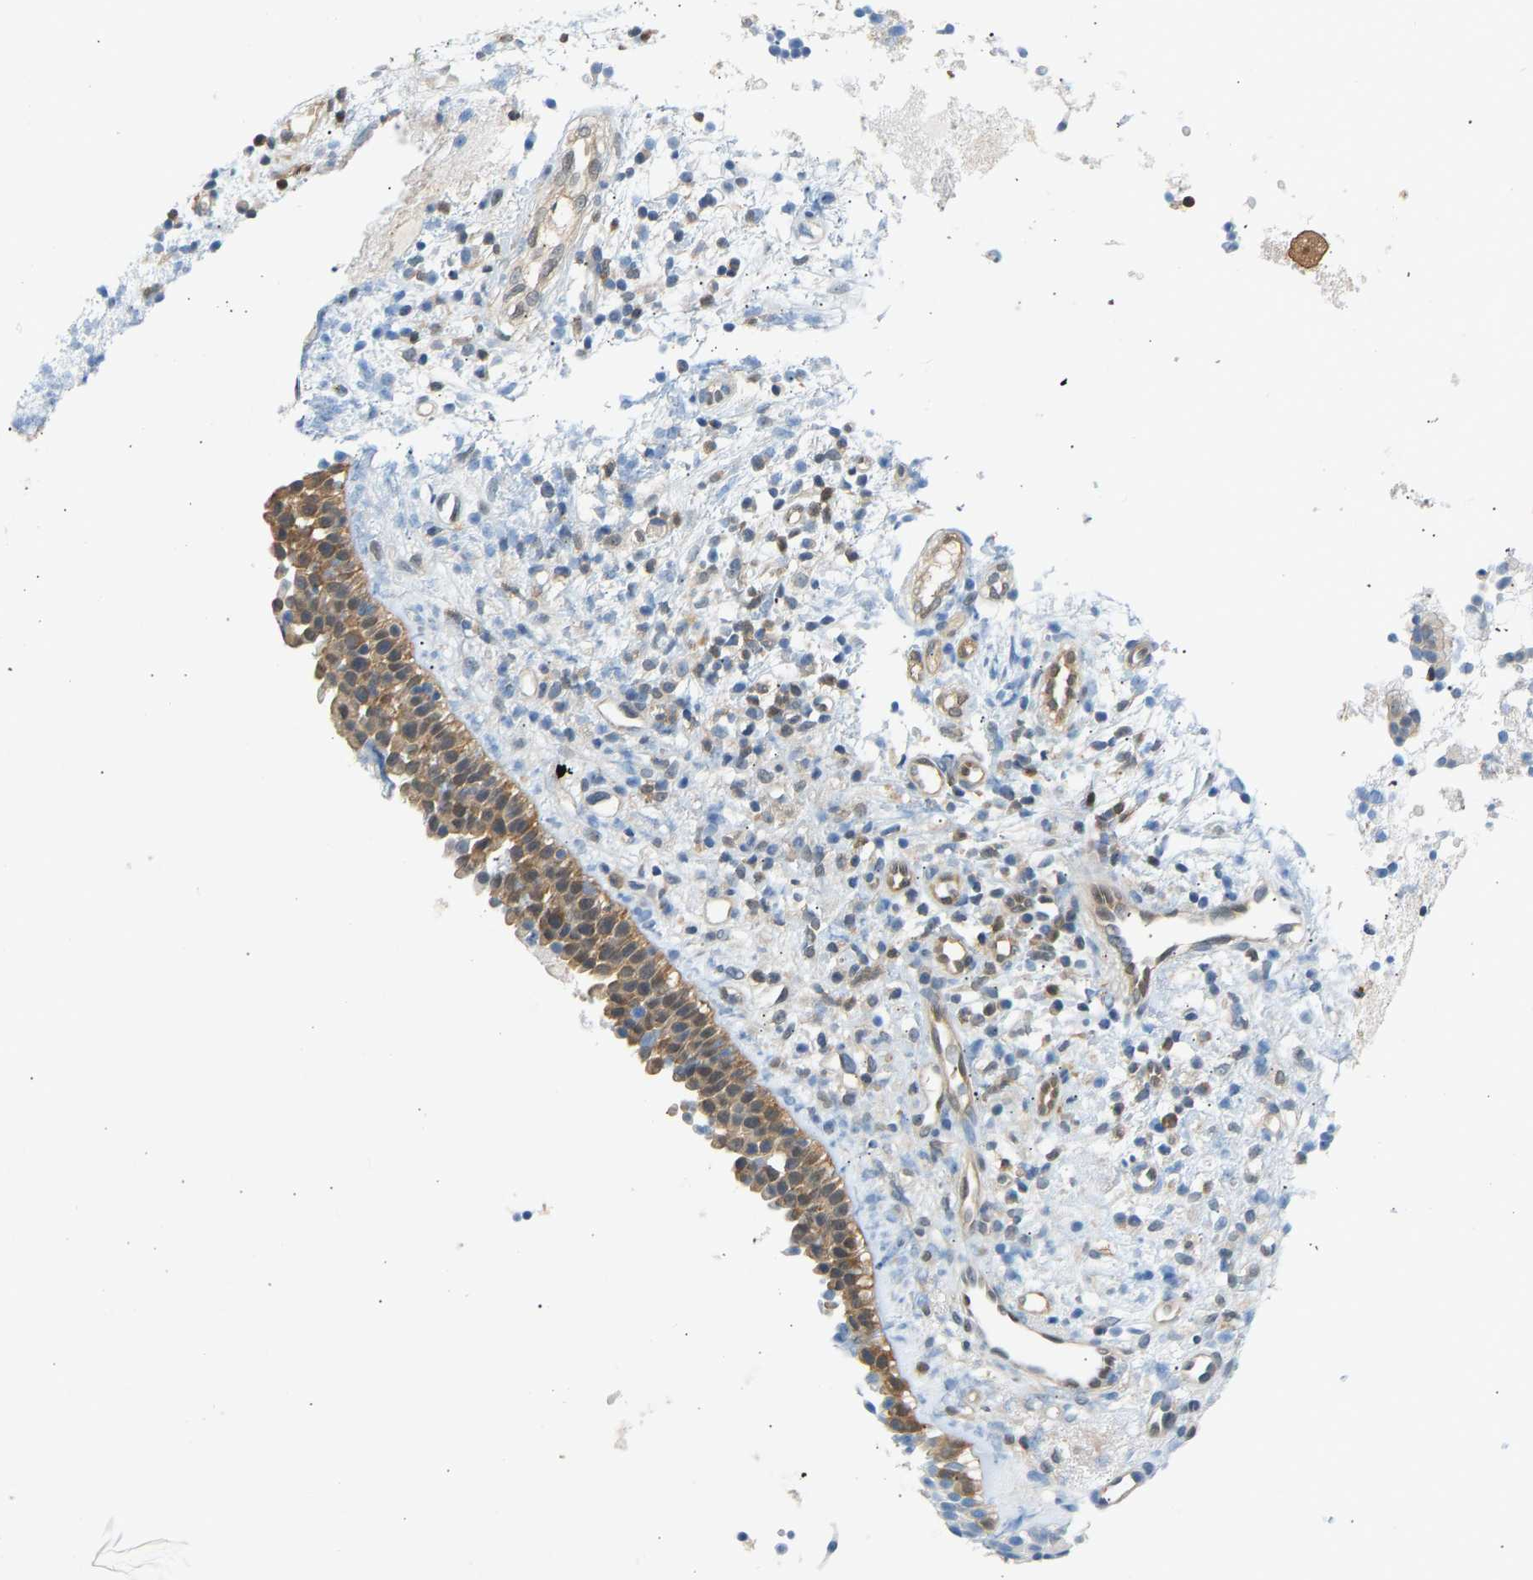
{"staining": {"intensity": "moderate", "quantity": ">75%", "location": "cytoplasmic/membranous"}, "tissue": "nasopharynx", "cell_type": "Respiratory epithelial cells", "image_type": "normal", "snomed": [{"axis": "morphology", "description": "Normal tissue, NOS"}, {"axis": "topography", "description": "Nasopharynx"}], "caption": "This image exhibits immunohistochemistry (IHC) staining of normal human nasopharynx, with medium moderate cytoplasmic/membranous expression in about >75% of respiratory epithelial cells.", "gene": "ENO1", "patient": {"sex": "male", "age": 21}}